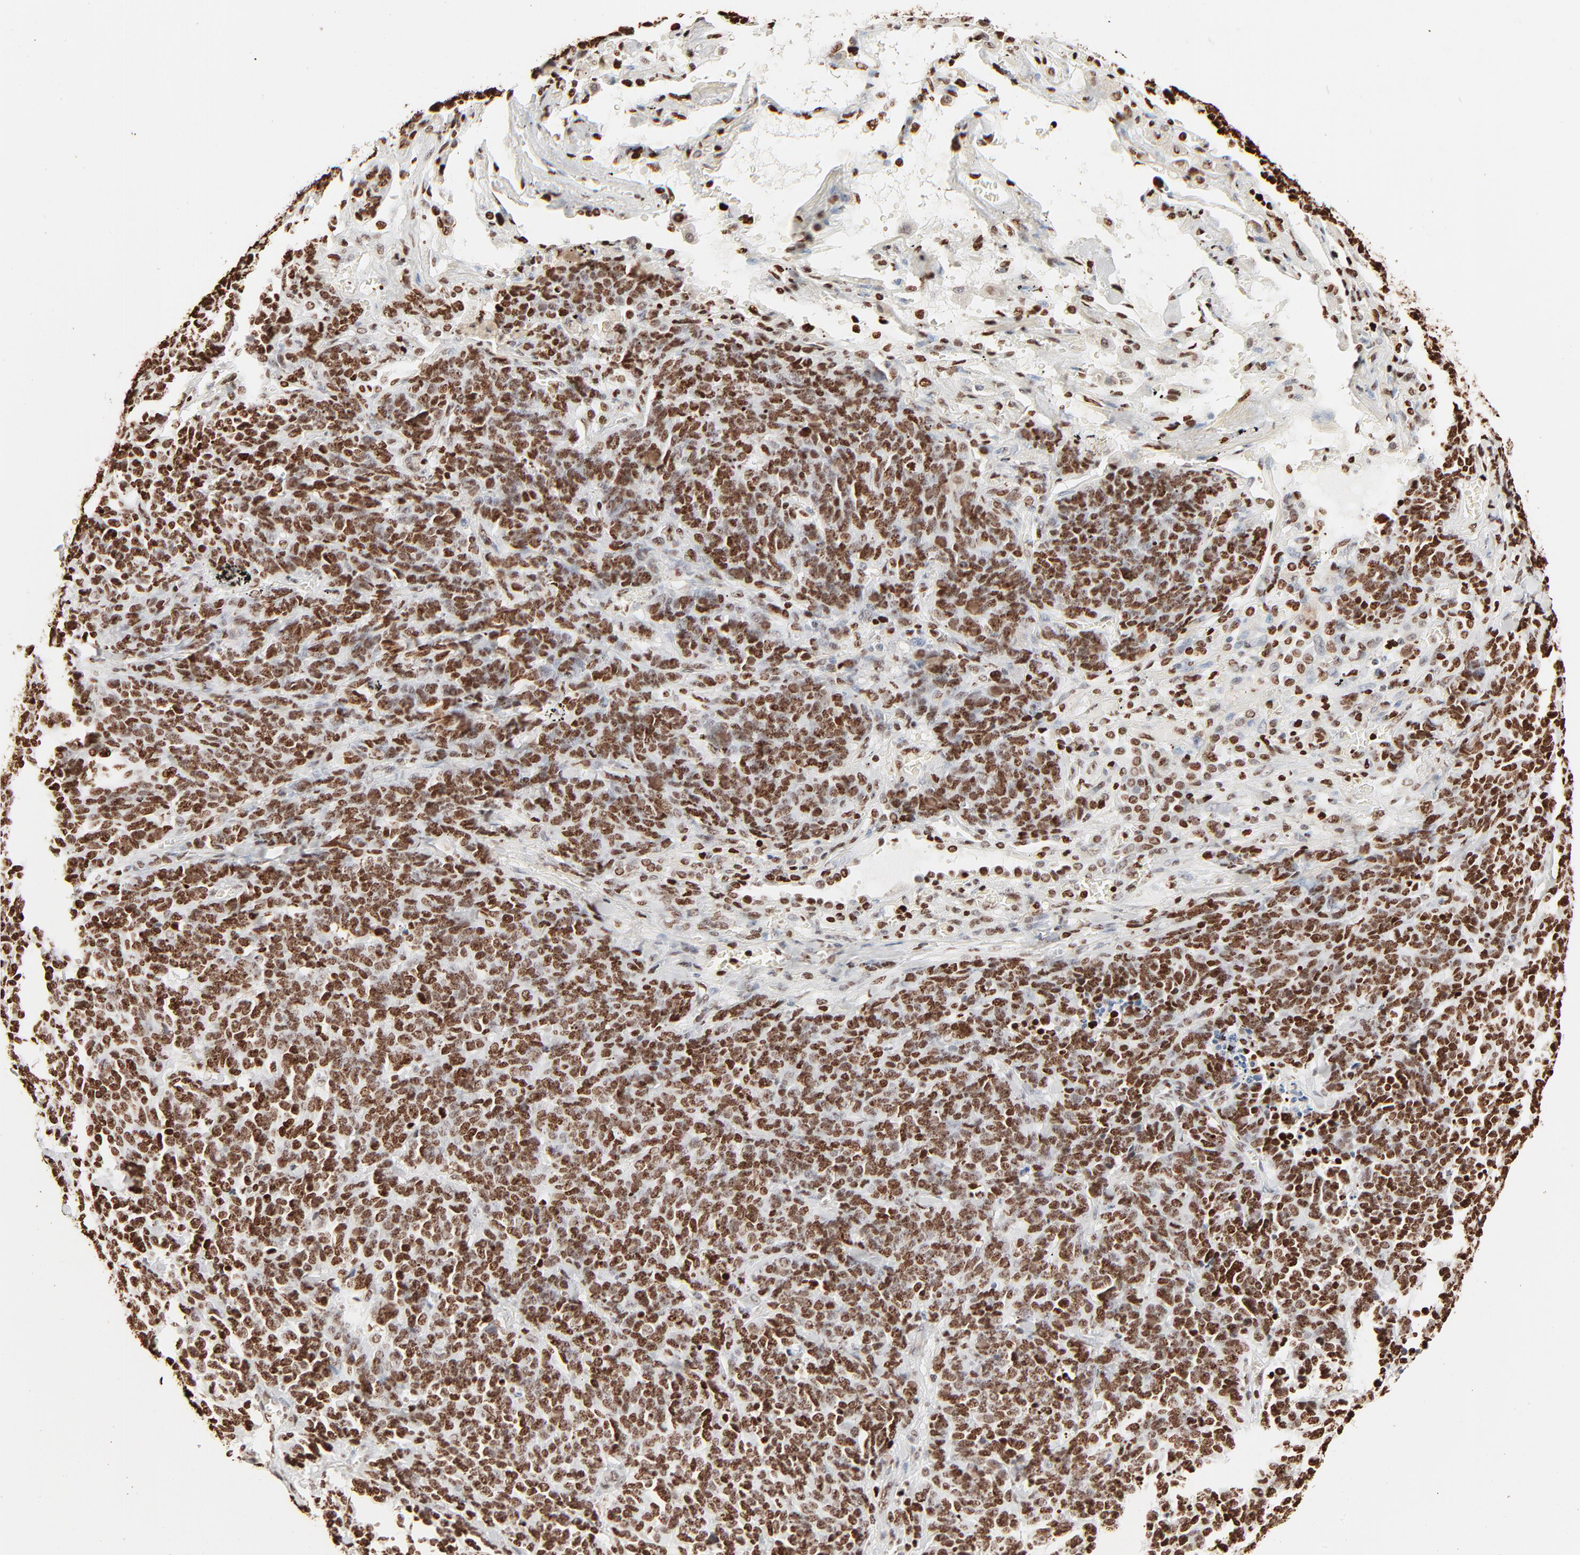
{"staining": {"intensity": "moderate", "quantity": ">75%", "location": "nuclear"}, "tissue": "lung cancer", "cell_type": "Tumor cells", "image_type": "cancer", "snomed": [{"axis": "morphology", "description": "Neoplasm, malignant, NOS"}, {"axis": "topography", "description": "Lung"}], "caption": "Tumor cells reveal moderate nuclear expression in approximately >75% of cells in neoplasm (malignant) (lung).", "gene": "HMGB2", "patient": {"sex": "female", "age": 58}}